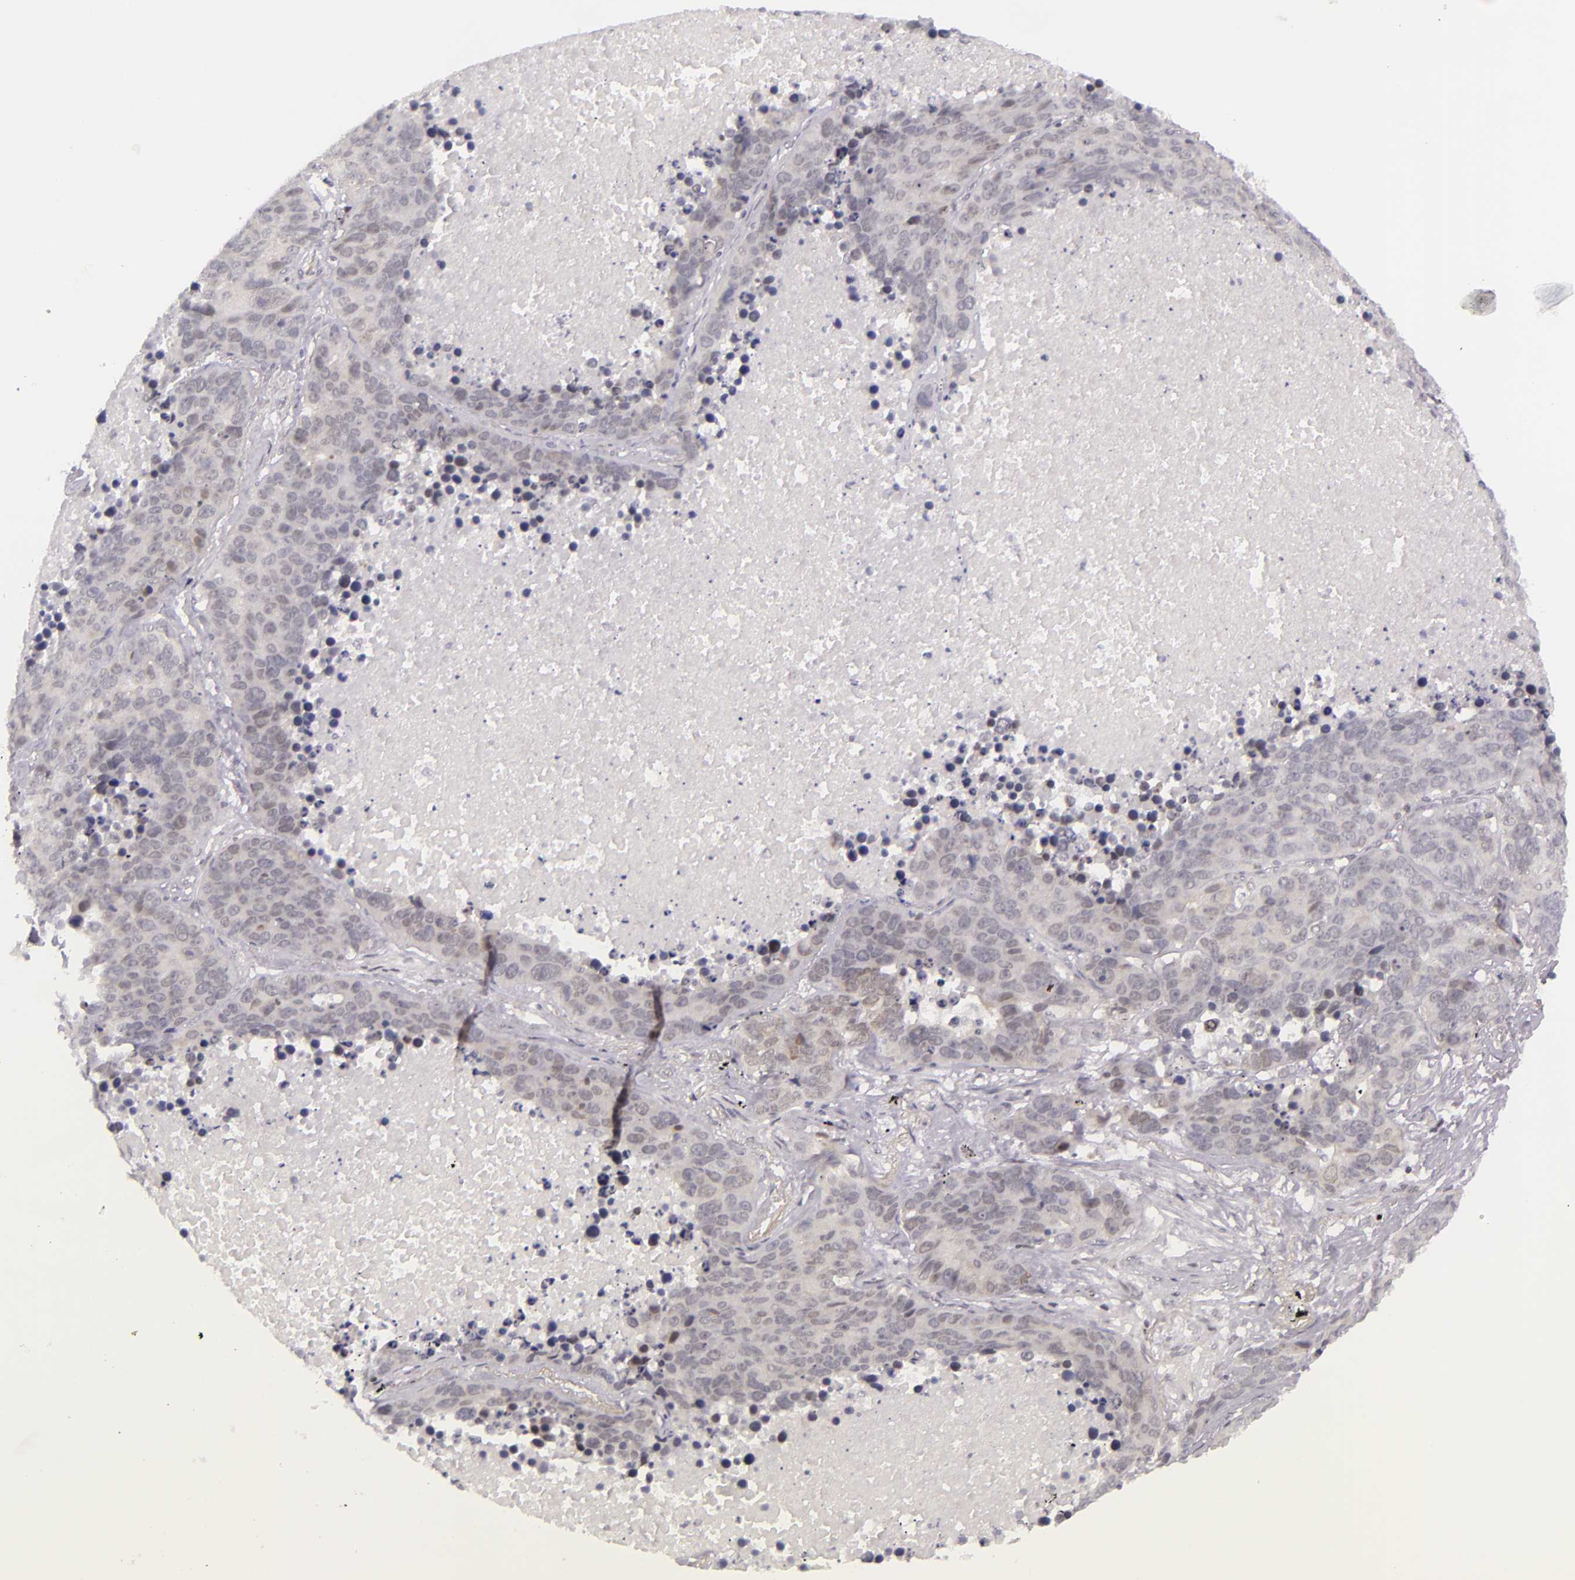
{"staining": {"intensity": "negative", "quantity": "none", "location": "none"}, "tissue": "lung cancer", "cell_type": "Tumor cells", "image_type": "cancer", "snomed": [{"axis": "morphology", "description": "Carcinoid, malignant, NOS"}, {"axis": "topography", "description": "Lung"}], "caption": "Tumor cells show no significant positivity in lung cancer.", "gene": "BCL3", "patient": {"sex": "male", "age": 60}}